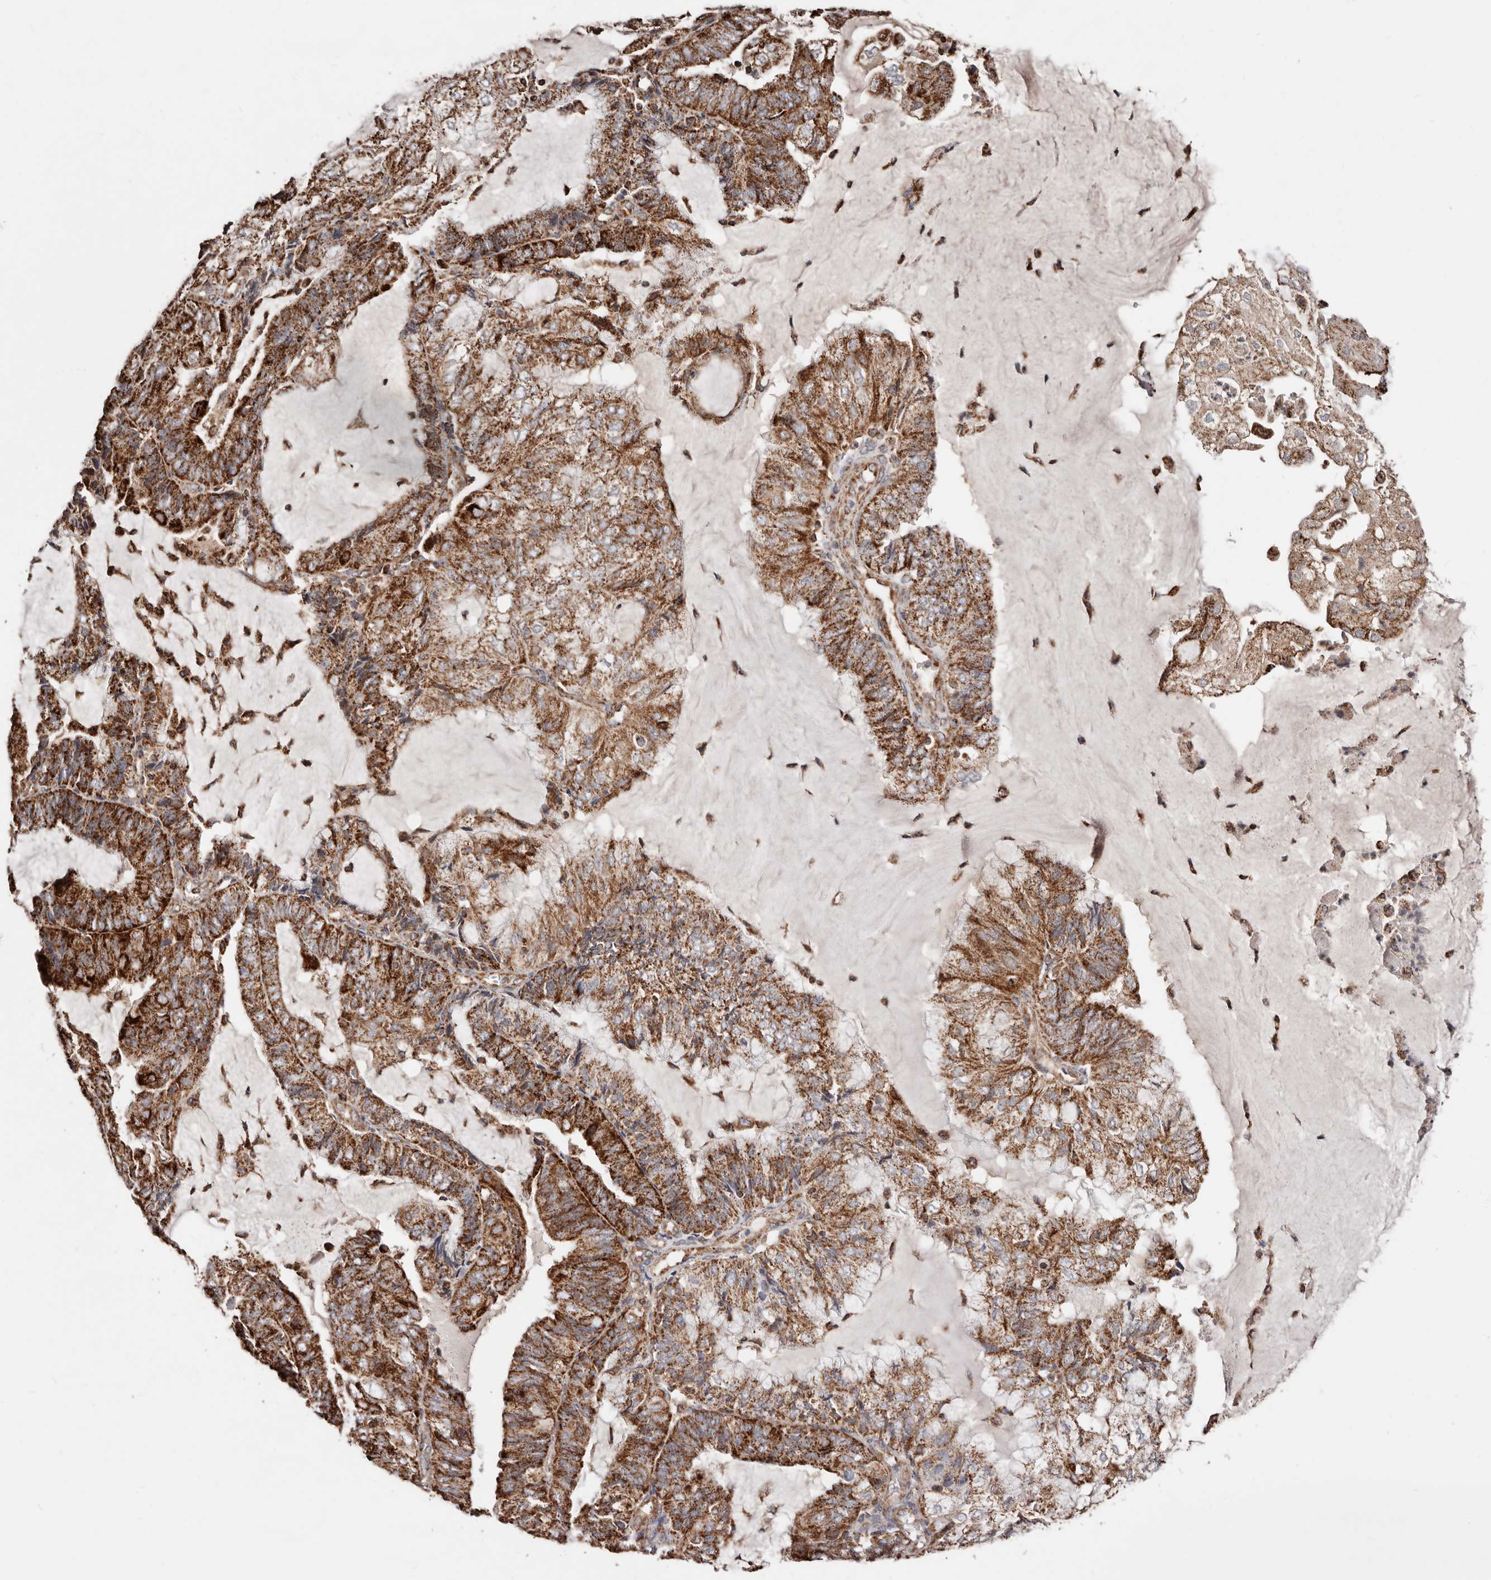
{"staining": {"intensity": "strong", "quantity": ">75%", "location": "cytoplasmic/membranous"}, "tissue": "endometrial cancer", "cell_type": "Tumor cells", "image_type": "cancer", "snomed": [{"axis": "morphology", "description": "Adenocarcinoma, NOS"}, {"axis": "topography", "description": "Endometrium"}], "caption": "Endometrial adenocarcinoma stained for a protein (brown) displays strong cytoplasmic/membranous positive staining in about >75% of tumor cells.", "gene": "PRKACB", "patient": {"sex": "female", "age": 81}}